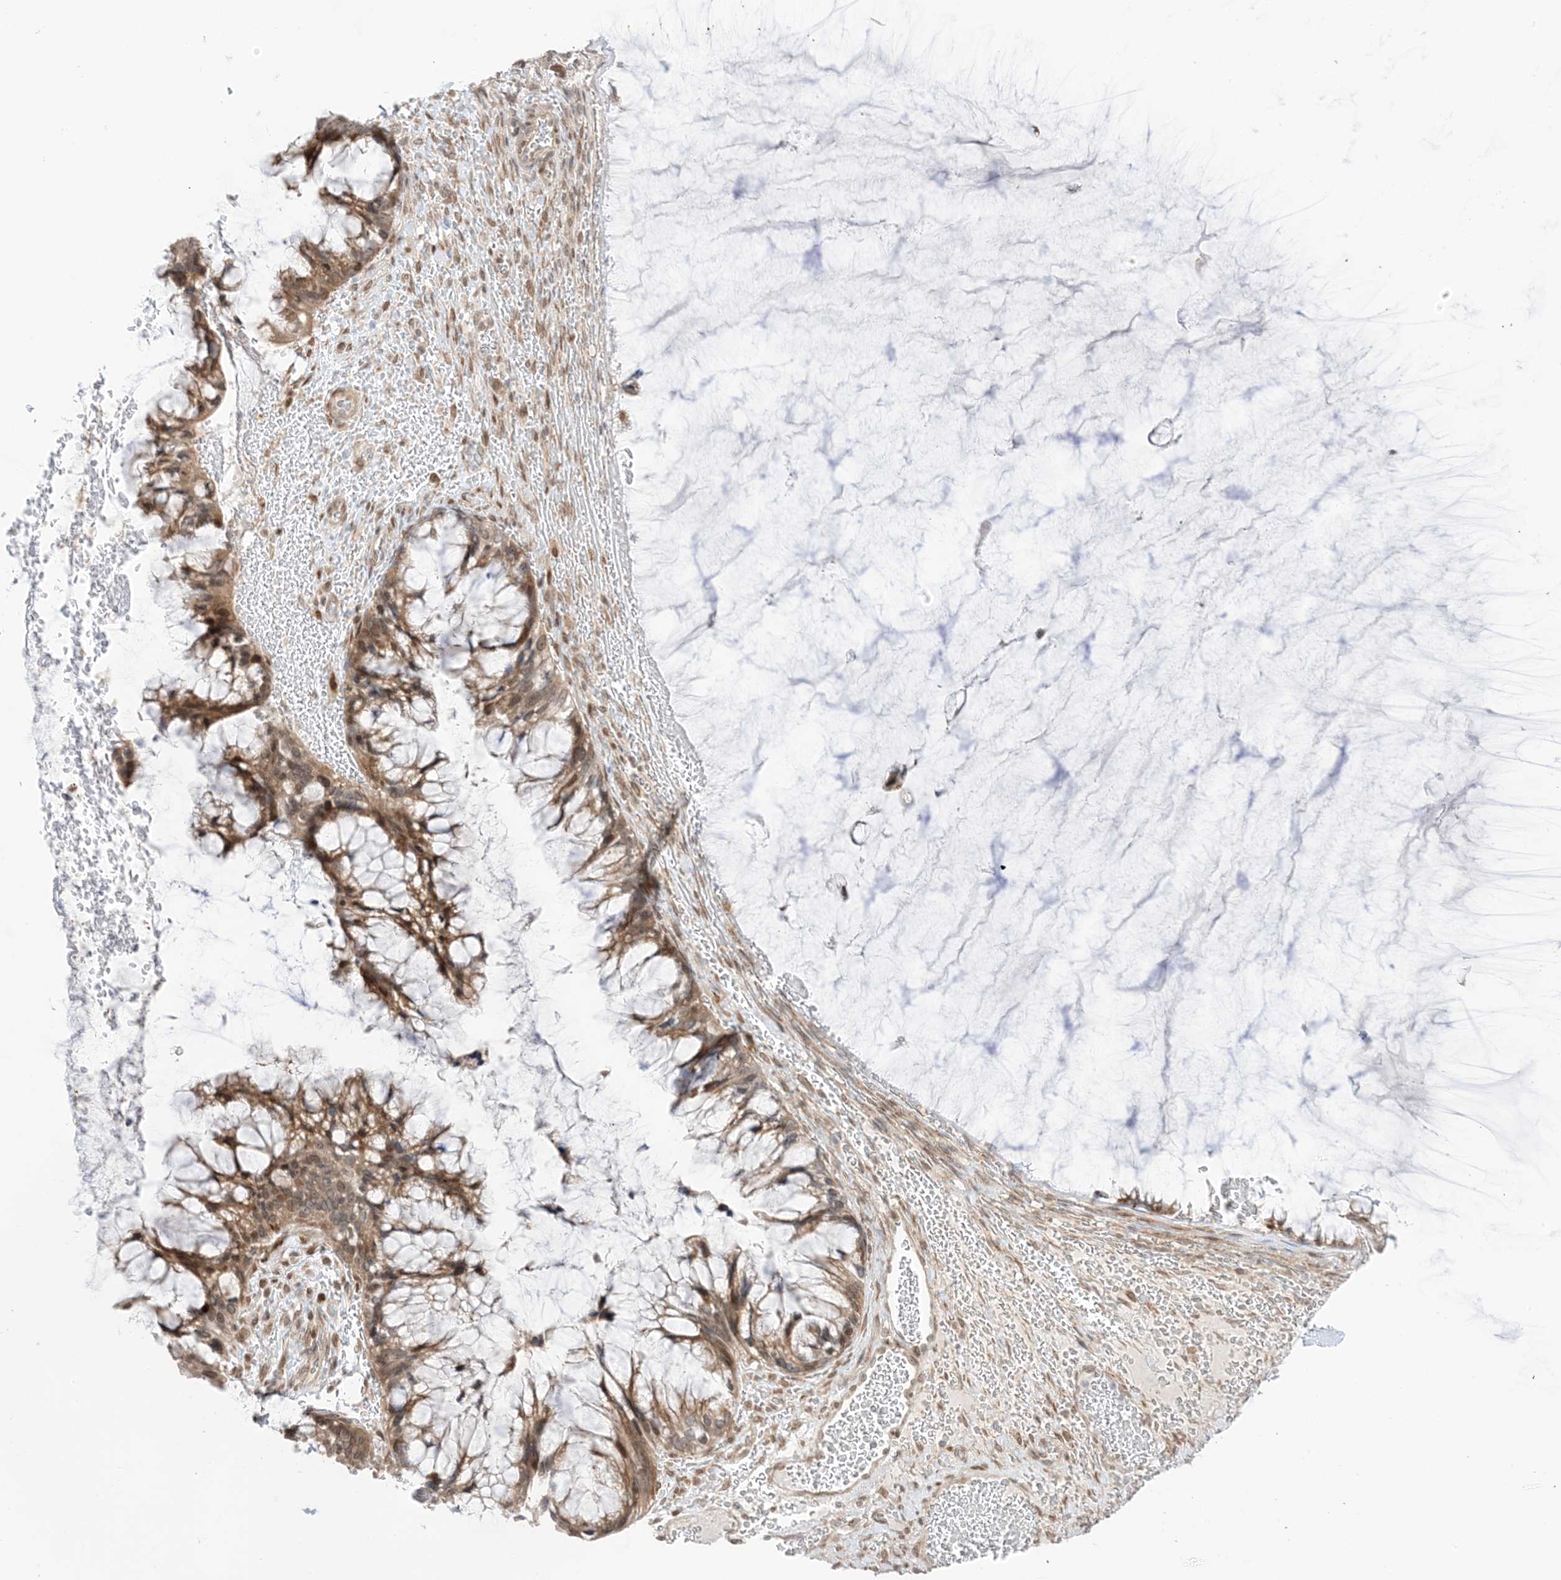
{"staining": {"intensity": "moderate", "quantity": ">75%", "location": "cytoplasmic/membranous,nuclear"}, "tissue": "ovarian cancer", "cell_type": "Tumor cells", "image_type": "cancer", "snomed": [{"axis": "morphology", "description": "Cystadenocarcinoma, mucinous, NOS"}, {"axis": "topography", "description": "Ovary"}], "caption": "A brown stain highlights moderate cytoplasmic/membranous and nuclear expression of a protein in human ovarian cancer tumor cells.", "gene": "UBE2E2", "patient": {"sex": "female", "age": 37}}